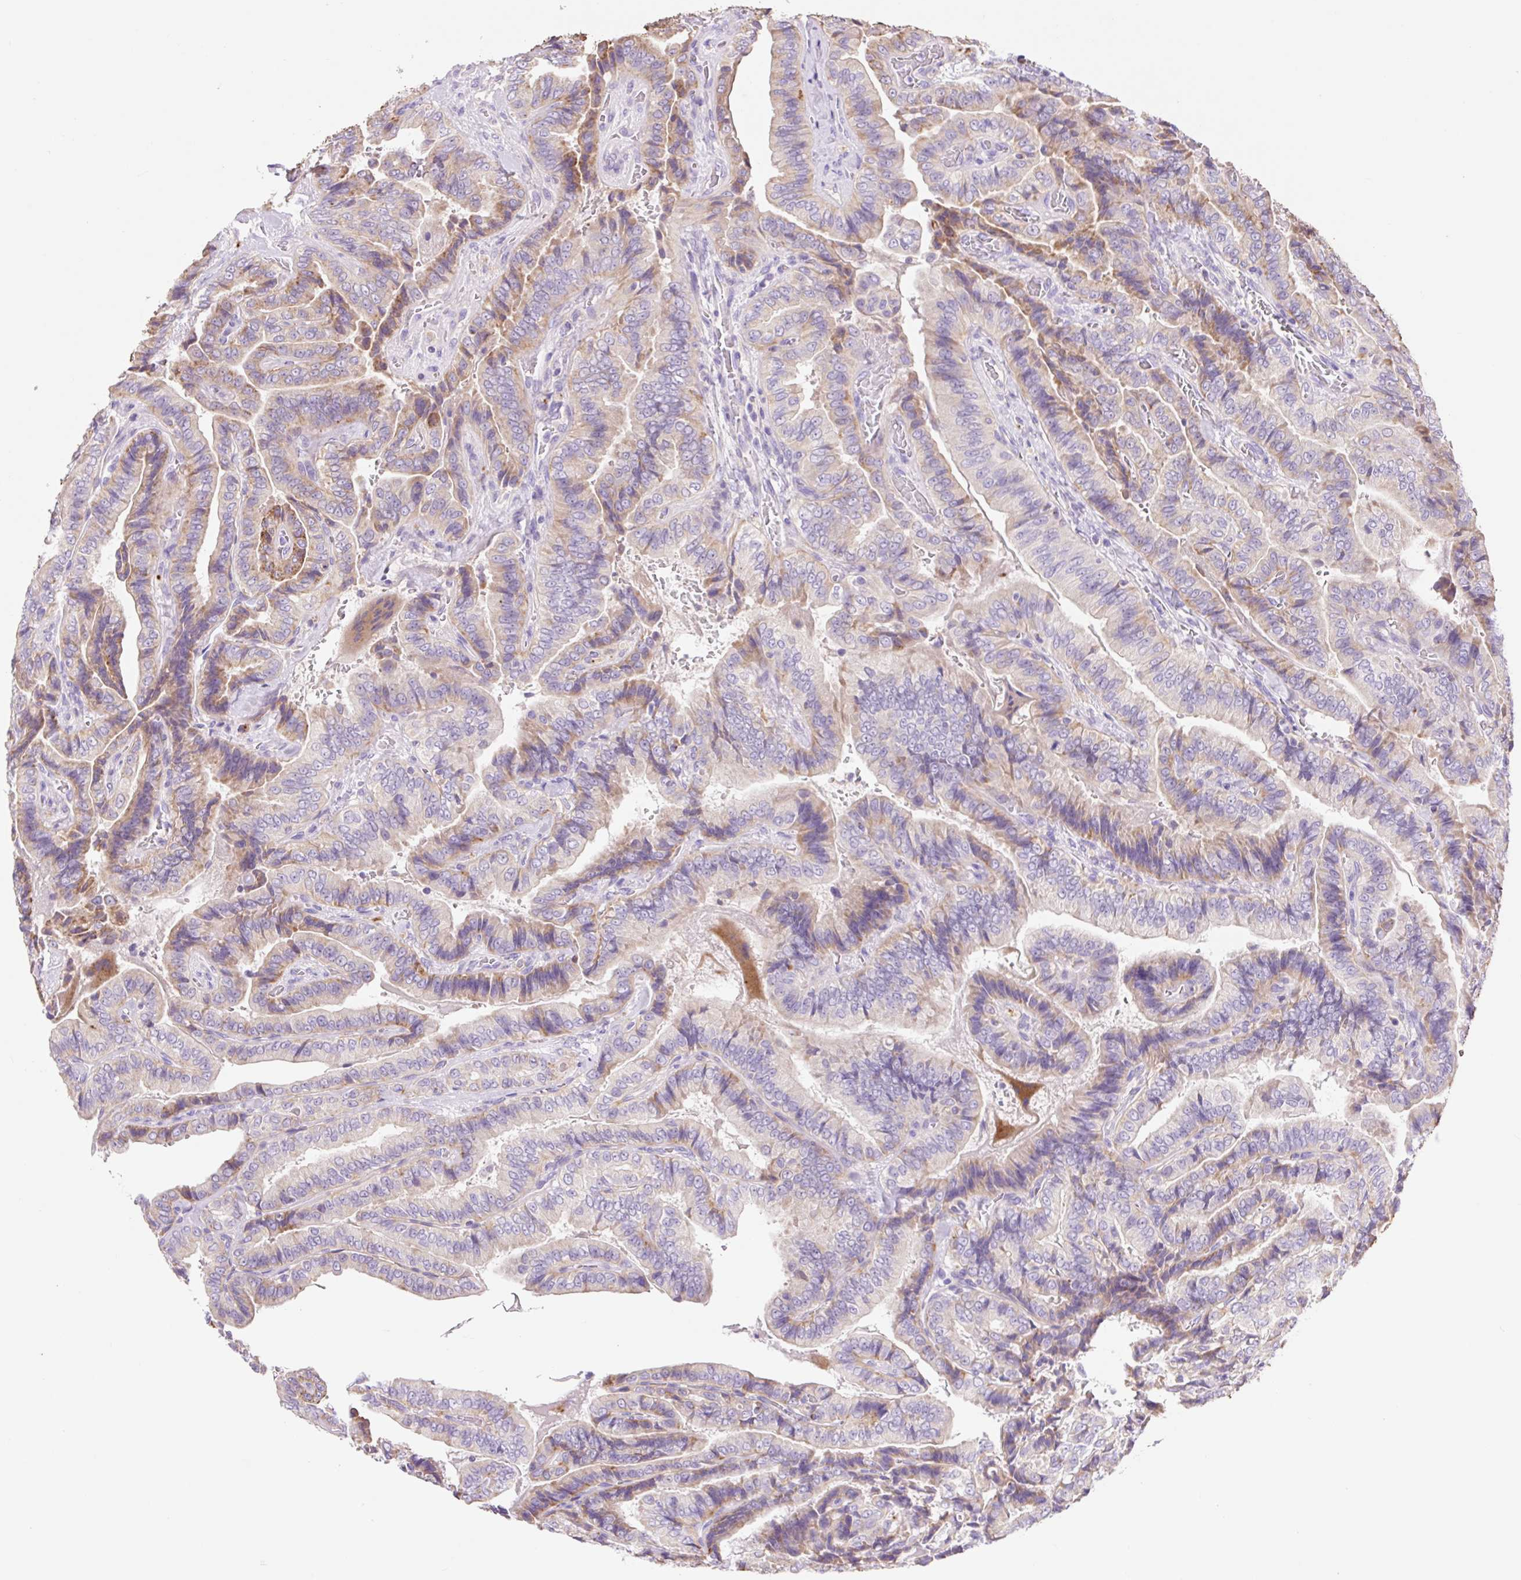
{"staining": {"intensity": "weak", "quantity": "<25%", "location": "cytoplasmic/membranous"}, "tissue": "thyroid cancer", "cell_type": "Tumor cells", "image_type": "cancer", "snomed": [{"axis": "morphology", "description": "Papillary adenocarcinoma, NOS"}, {"axis": "topography", "description": "Thyroid gland"}], "caption": "Immunohistochemical staining of human thyroid cancer (papillary adenocarcinoma) exhibits no significant positivity in tumor cells. (Brightfield microscopy of DAB immunohistochemistry (IHC) at high magnification).", "gene": "HEXA", "patient": {"sex": "male", "age": 61}}